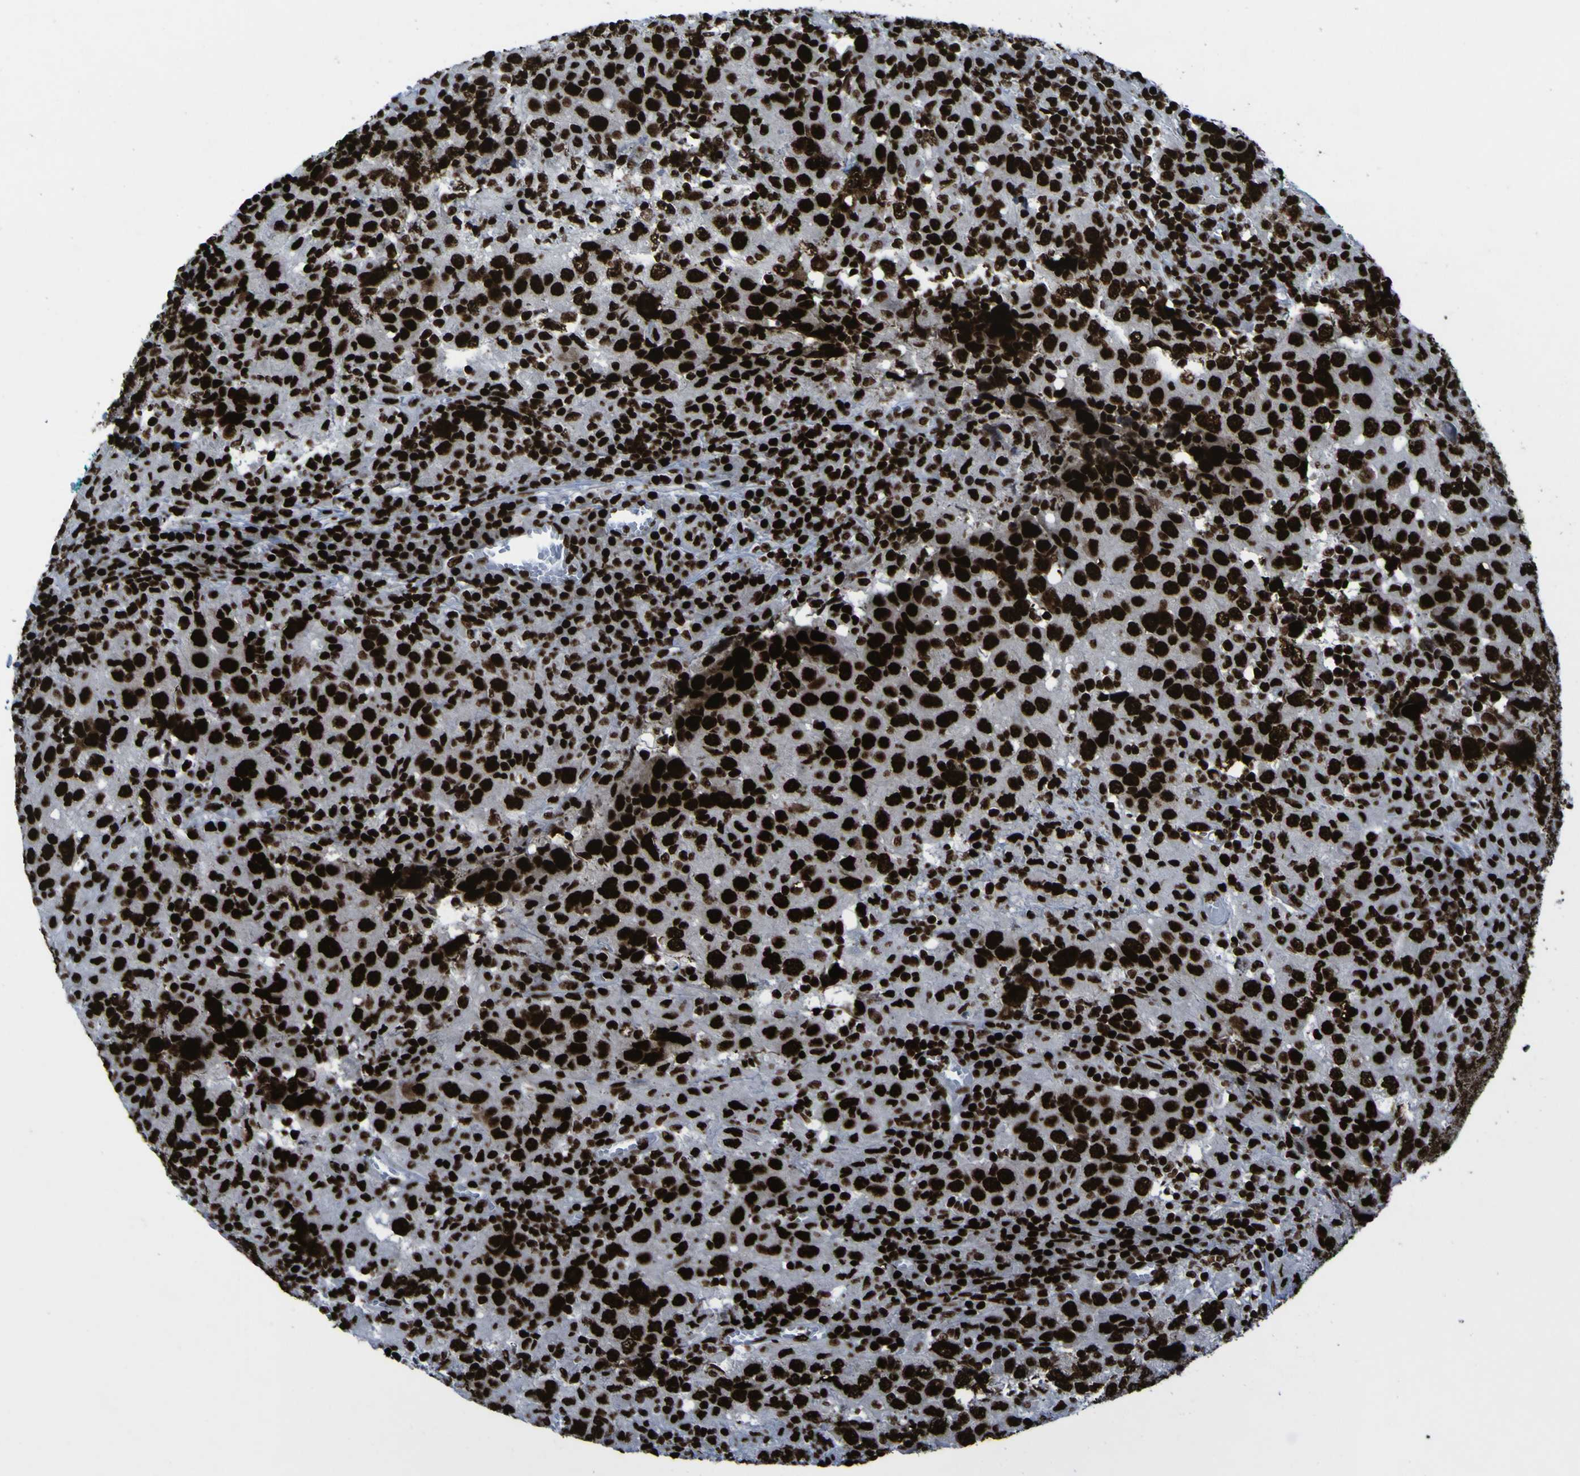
{"staining": {"intensity": "strong", "quantity": ">75%", "location": "nuclear"}, "tissue": "head and neck cancer", "cell_type": "Tumor cells", "image_type": "cancer", "snomed": [{"axis": "morphology", "description": "Adenocarcinoma, NOS"}, {"axis": "topography", "description": "Salivary gland"}, {"axis": "topography", "description": "Head-Neck"}], "caption": "The immunohistochemical stain highlights strong nuclear positivity in tumor cells of head and neck cancer (adenocarcinoma) tissue.", "gene": "NPM1", "patient": {"sex": "female", "age": 65}}